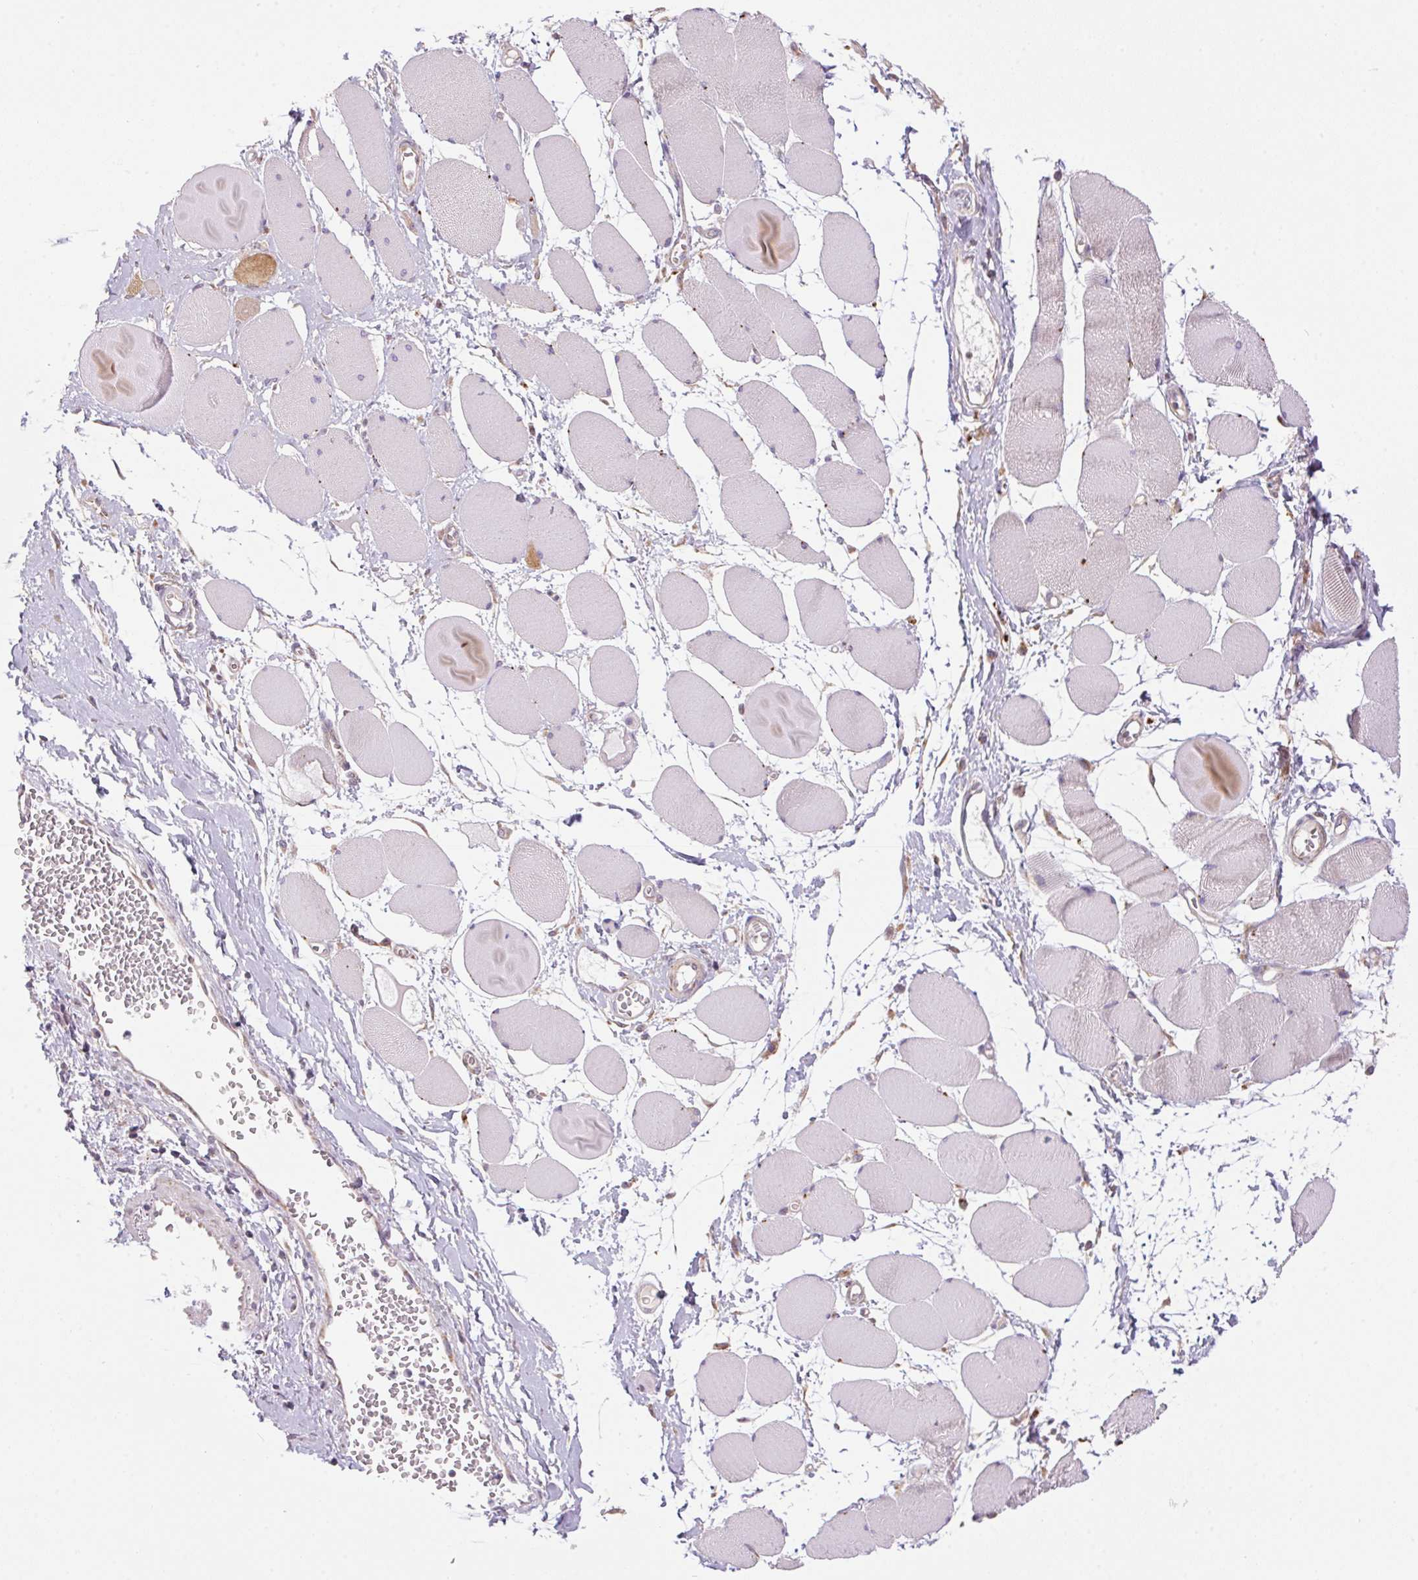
{"staining": {"intensity": "weak", "quantity": "25%-75%", "location": "cytoplasmic/membranous"}, "tissue": "skeletal muscle", "cell_type": "Myocytes", "image_type": "normal", "snomed": [{"axis": "morphology", "description": "Normal tissue, NOS"}, {"axis": "topography", "description": "Skeletal muscle"}], "caption": "Weak cytoplasmic/membranous positivity for a protein is appreciated in about 25%-75% of myocytes of benign skeletal muscle using immunohistochemistry (IHC).", "gene": "ADH5", "patient": {"sex": "female", "age": 75}}